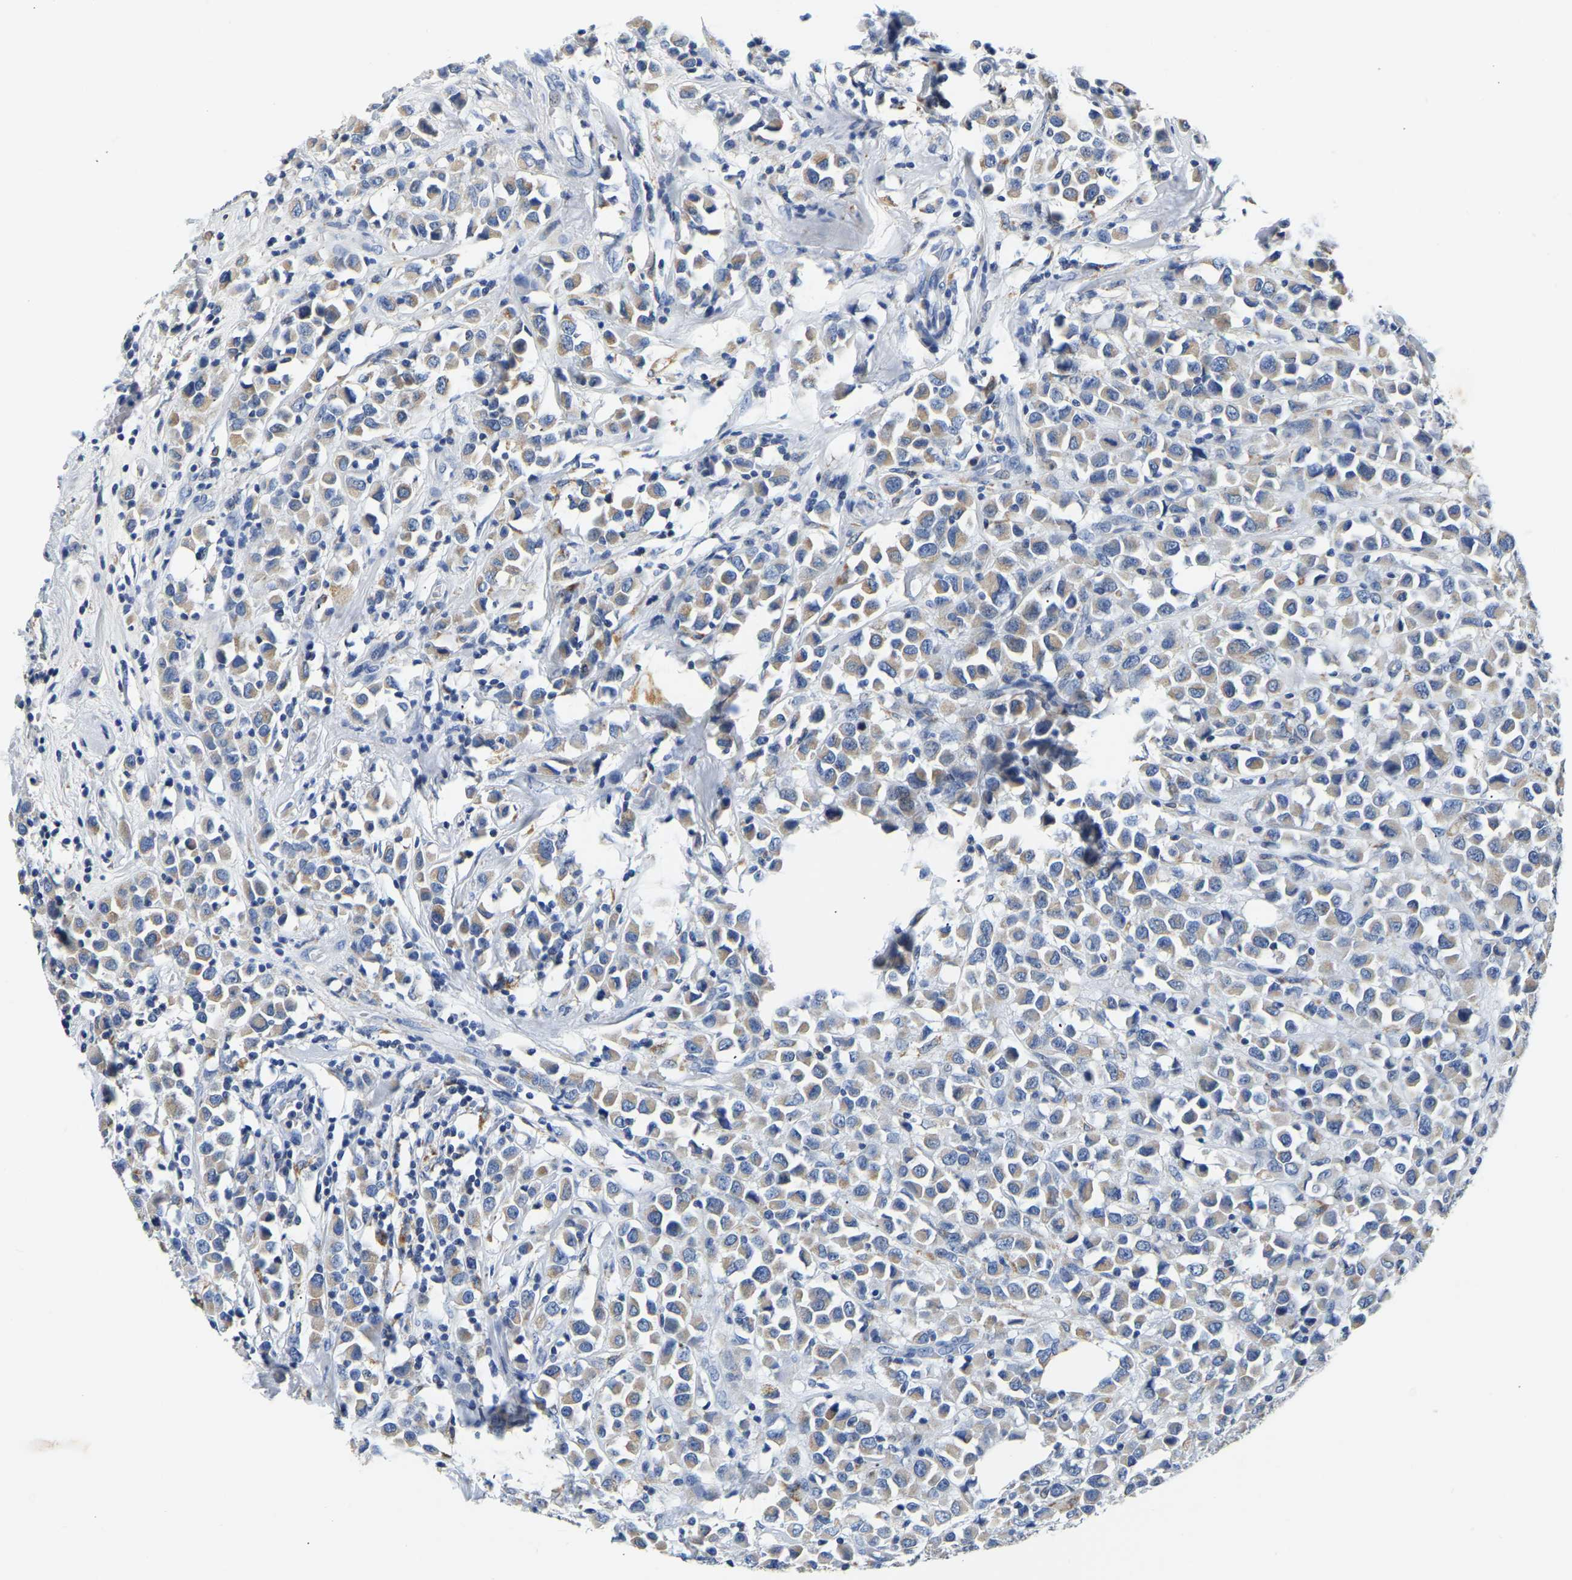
{"staining": {"intensity": "weak", "quantity": "25%-75%", "location": "cytoplasmic/membranous"}, "tissue": "breast cancer", "cell_type": "Tumor cells", "image_type": "cancer", "snomed": [{"axis": "morphology", "description": "Duct carcinoma"}, {"axis": "topography", "description": "Breast"}], "caption": "IHC histopathology image of neoplastic tissue: human intraductal carcinoma (breast) stained using immunohistochemistry (IHC) reveals low levels of weak protein expression localized specifically in the cytoplasmic/membranous of tumor cells, appearing as a cytoplasmic/membranous brown color.", "gene": "PCK2", "patient": {"sex": "female", "age": 61}}